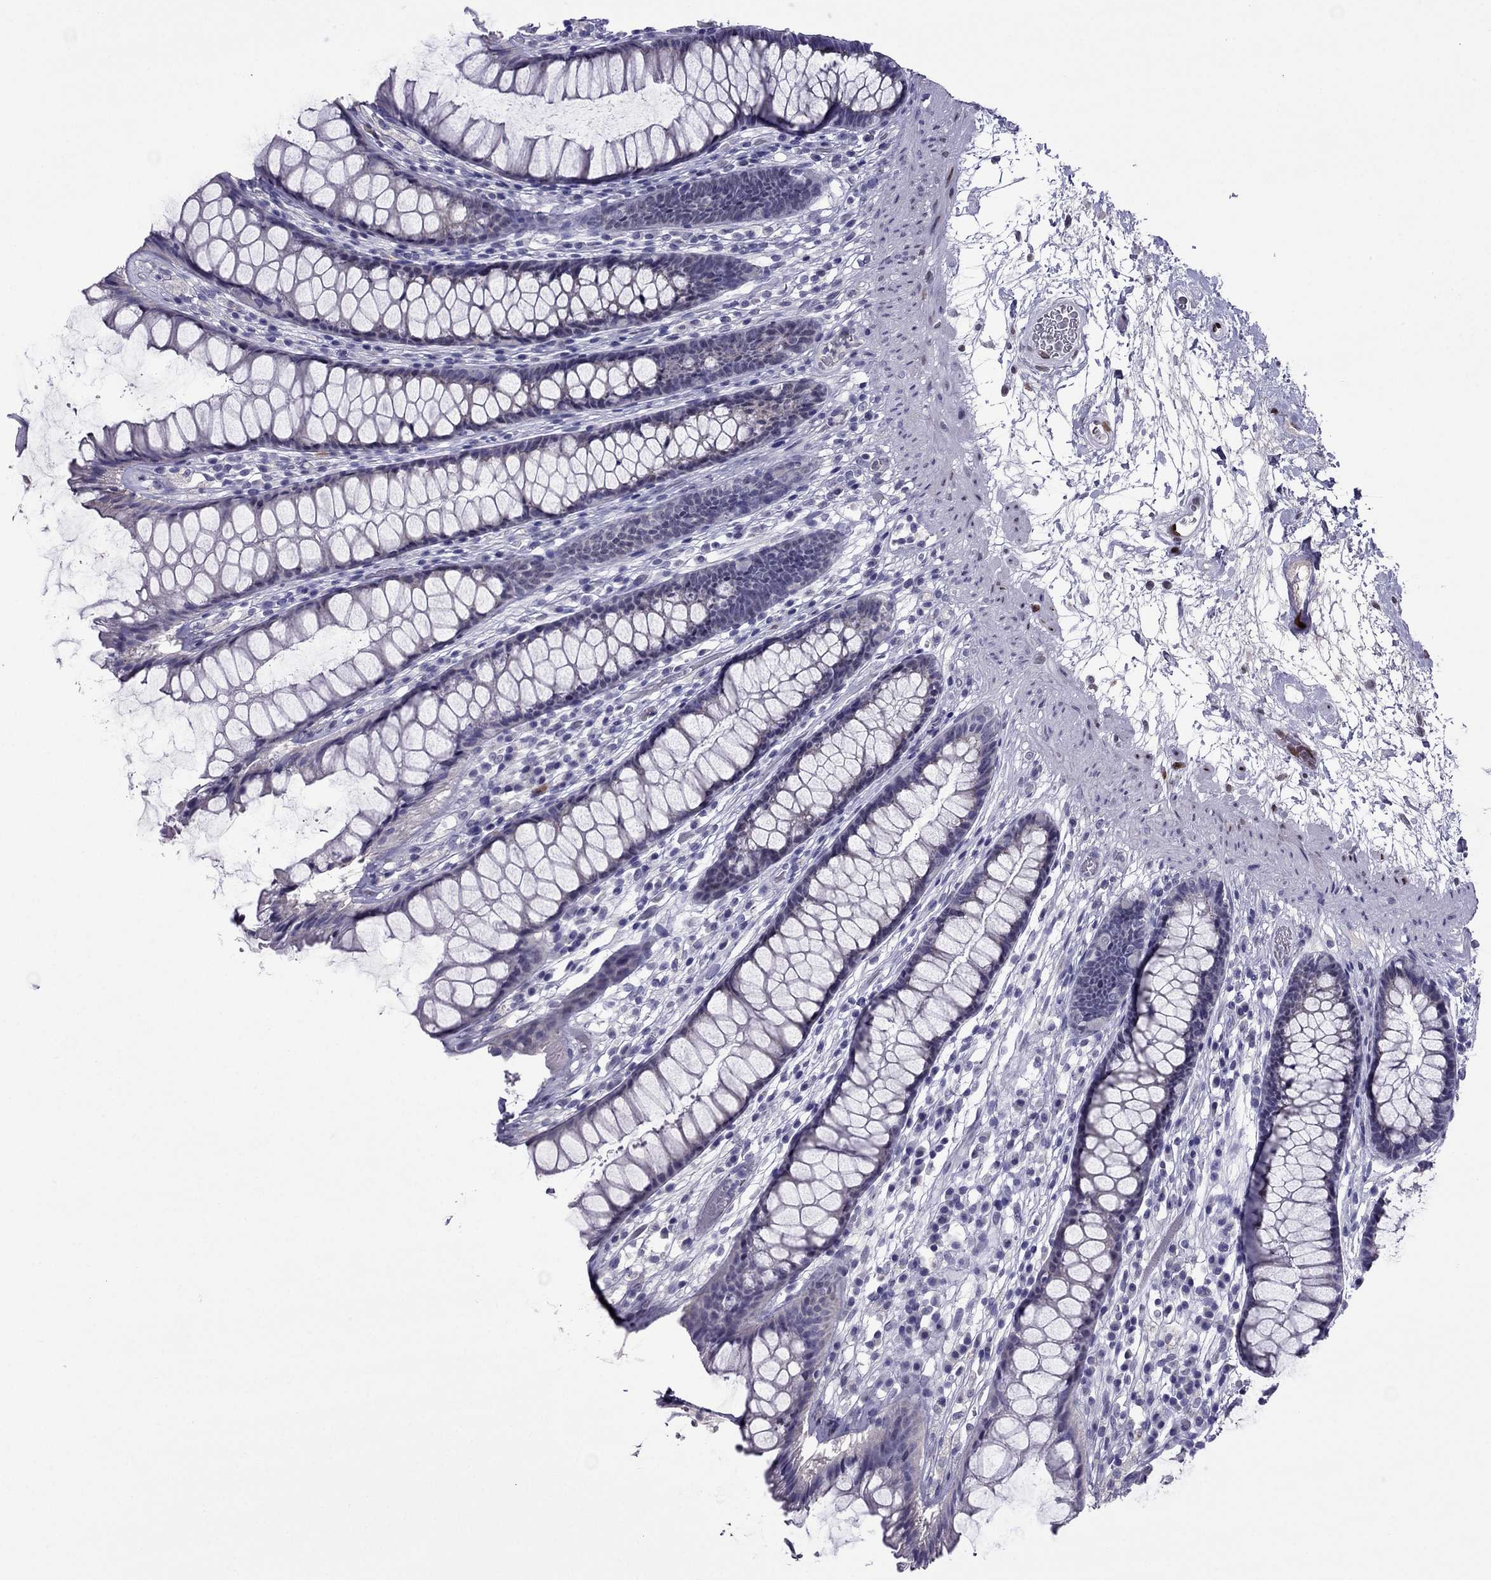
{"staining": {"intensity": "negative", "quantity": "none", "location": "none"}, "tissue": "rectum", "cell_type": "Glandular cells", "image_type": "normal", "snomed": [{"axis": "morphology", "description": "Normal tissue, NOS"}, {"axis": "topography", "description": "Rectum"}], "caption": "Immunohistochemical staining of benign rectum reveals no significant expression in glandular cells. (DAB (3,3'-diaminobenzidine) immunohistochemistry (IHC), high magnification).", "gene": "MYBPH", "patient": {"sex": "male", "age": 72}}